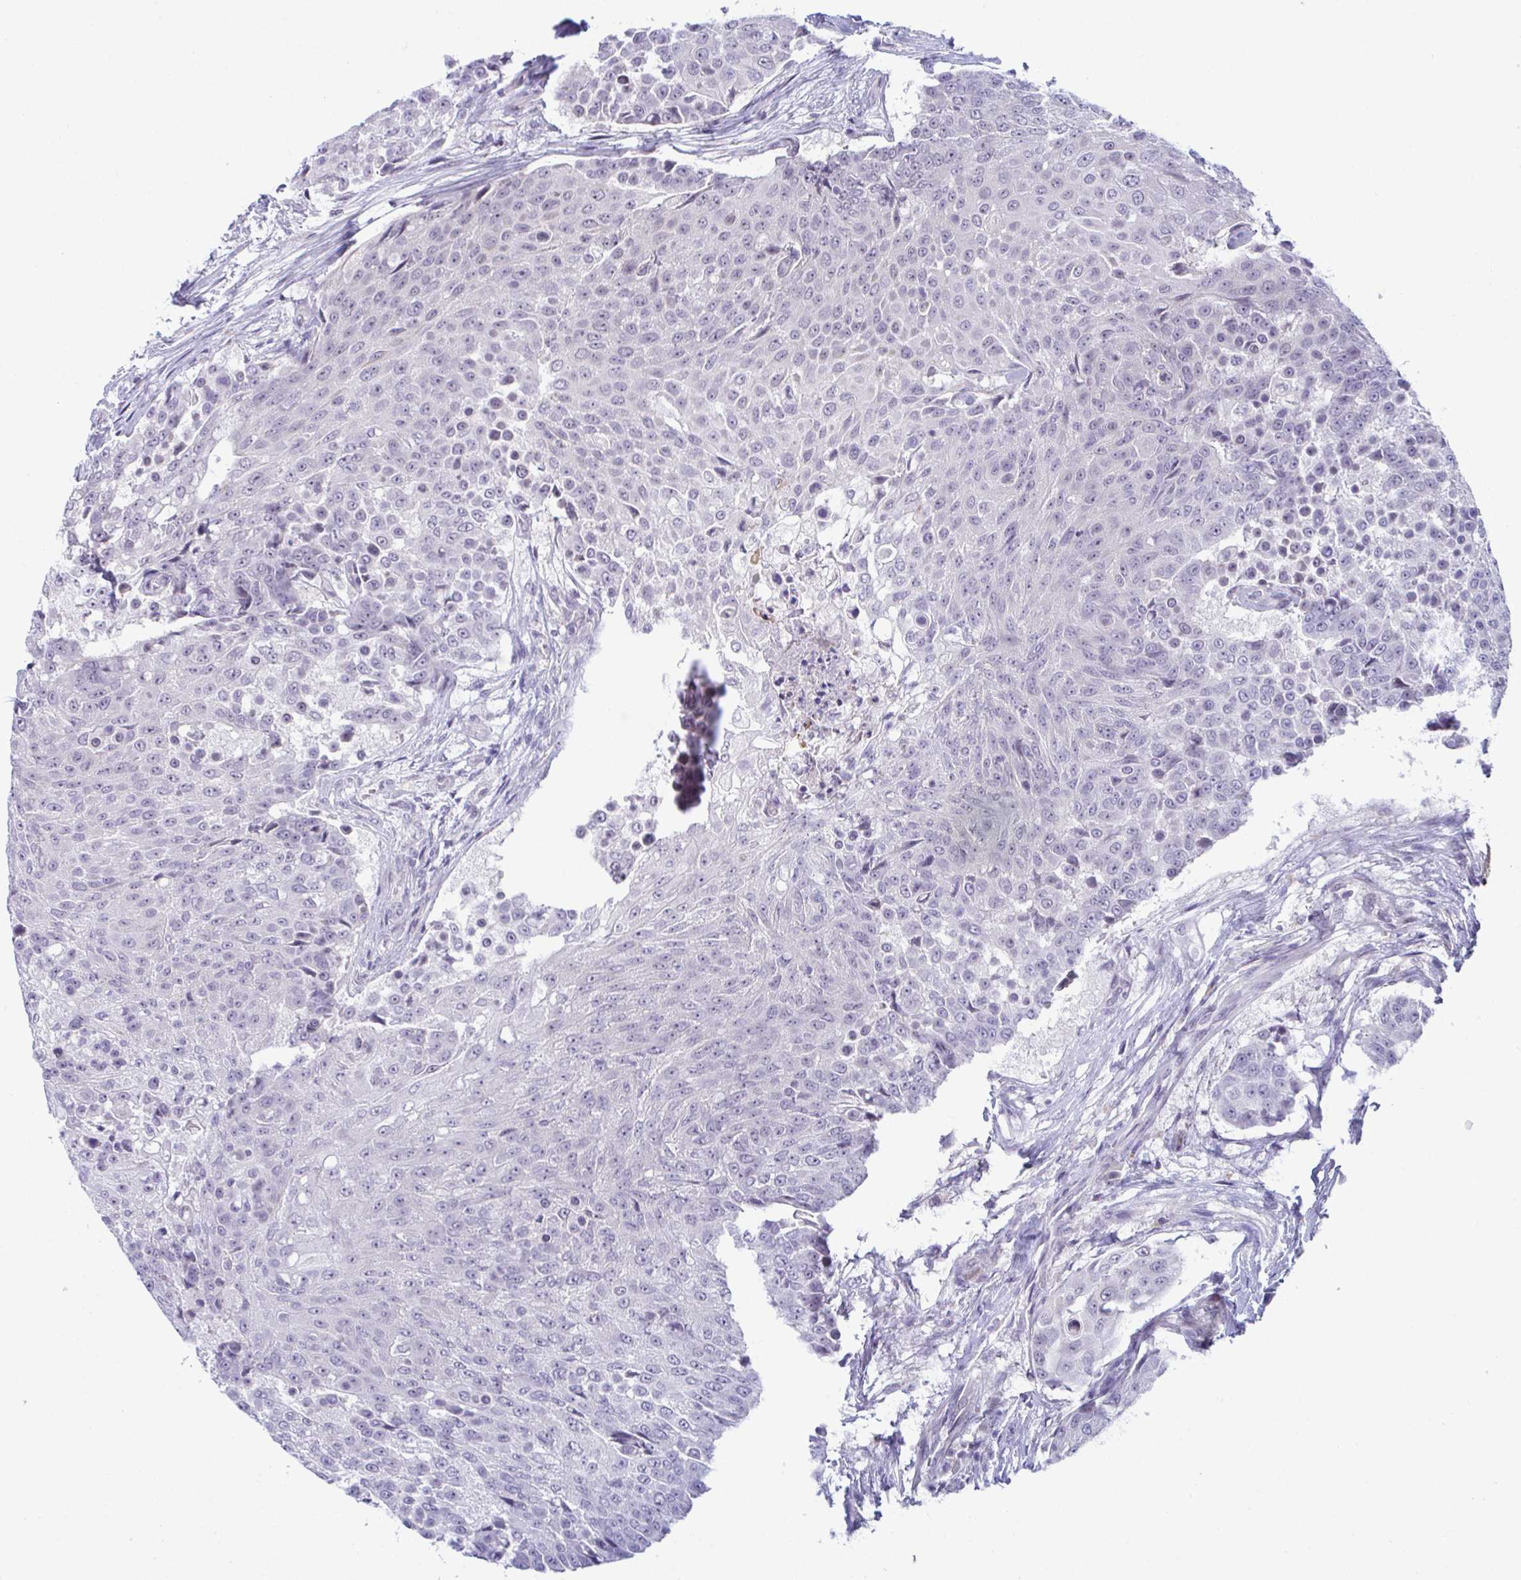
{"staining": {"intensity": "negative", "quantity": "none", "location": "none"}, "tissue": "urothelial cancer", "cell_type": "Tumor cells", "image_type": "cancer", "snomed": [{"axis": "morphology", "description": "Urothelial carcinoma, High grade"}, {"axis": "topography", "description": "Urinary bladder"}], "caption": "Human urothelial cancer stained for a protein using IHC exhibits no staining in tumor cells.", "gene": "USP35", "patient": {"sex": "female", "age": 63}}